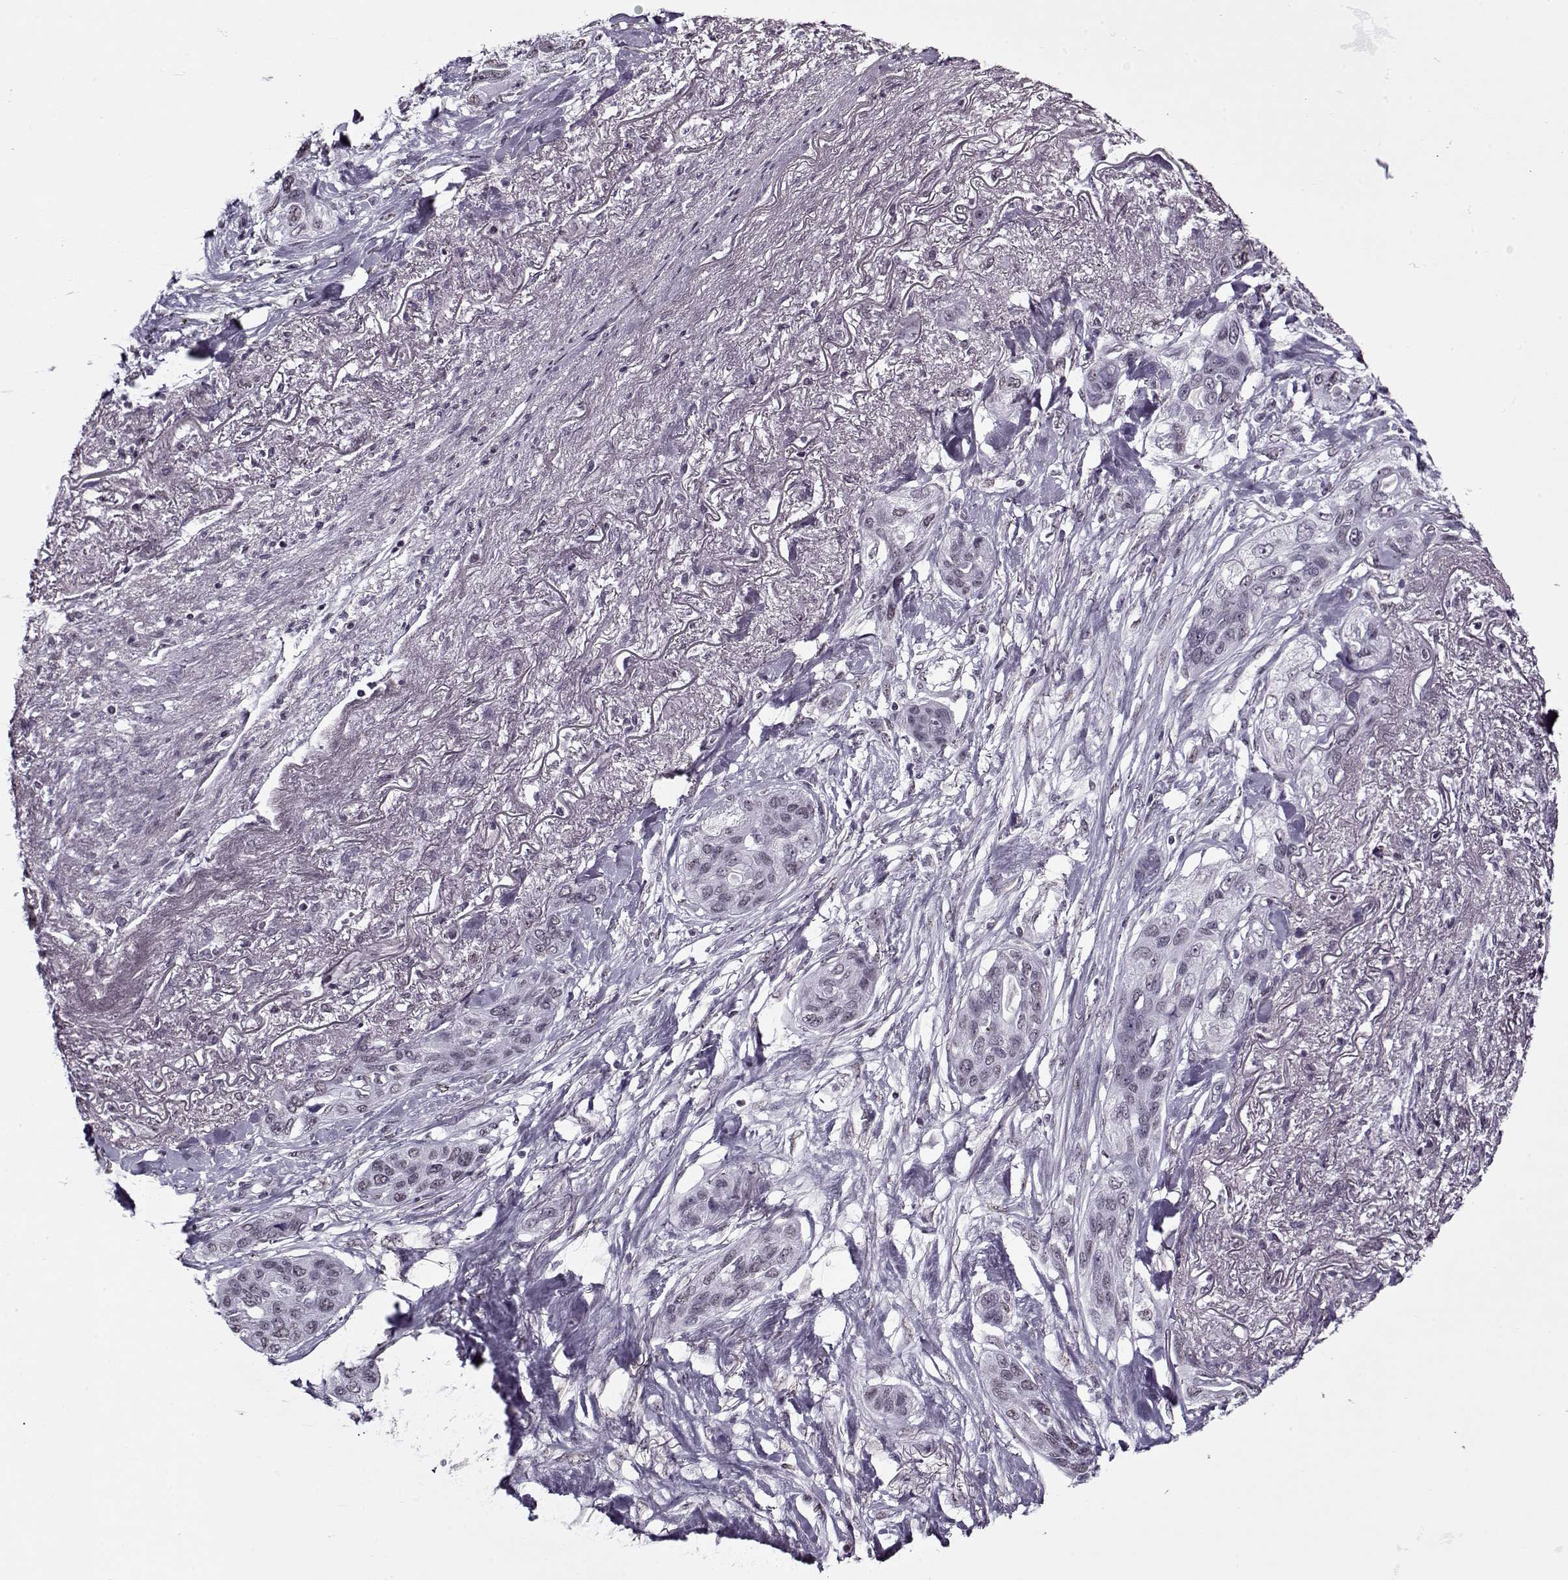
{"staining": {"intensity": "negative", "quantity": "none", "location": "none"}, "tissue": "lung cancer", "cell_type": "Tumor cells", "image_type": "cancer", "snomed": [{"axis": "morphology", "description": "Squamous cell carcinoma, NOS"}, {"axis": "topography", "description": "Lung"}], "caption": "The micrograph shows no staining of tumor cells in lung squamous cell carcinoma.", "gene": "PRMT8", "patient": {"sex": "female", "age": 70}}